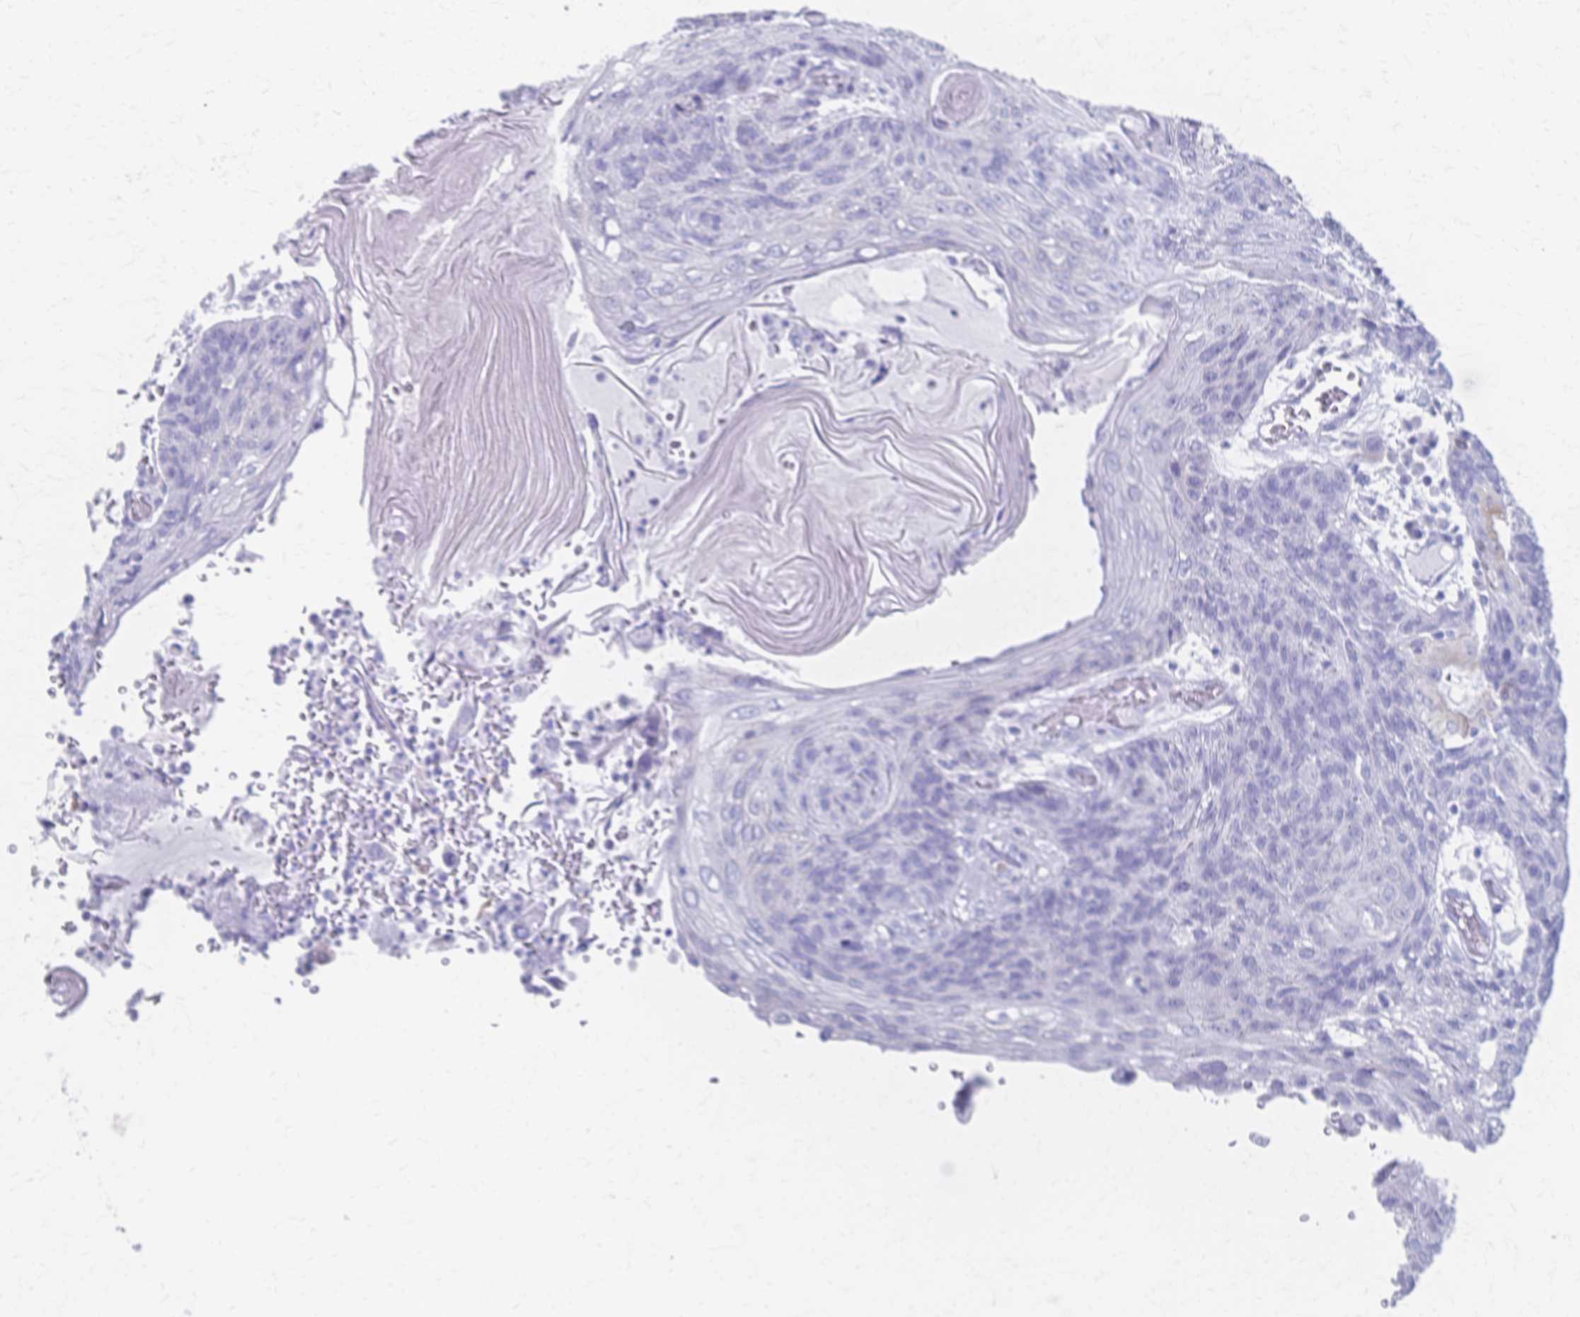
{"staining": {"intensity": "negative", "quantity": "none", "location": "none"}, "tissue": "lung cancer", "cell_type": "Tumor cells", "image_type": "cancer", "snomed": [{"axis": "morphology", "description": "Squamous cell carcinoma, NOS"}, {"axis": "morphology", "description": "Squamous cell carcinoma, metastatic, NOS"}, {"axis": "topography", "description": "Lymph node"}, {"axis": "topography", "description": "Lung"}], "caption": "Lung metastatic squamous cell carcinoma was stained to show a protein in brown. There is no significant staining in tumor cells. (DAB (3,3'-diaminobenzidine) IHC, high magnification).", "gene": "CYB5A", "patient": {"sex": "male", "age": 41}}